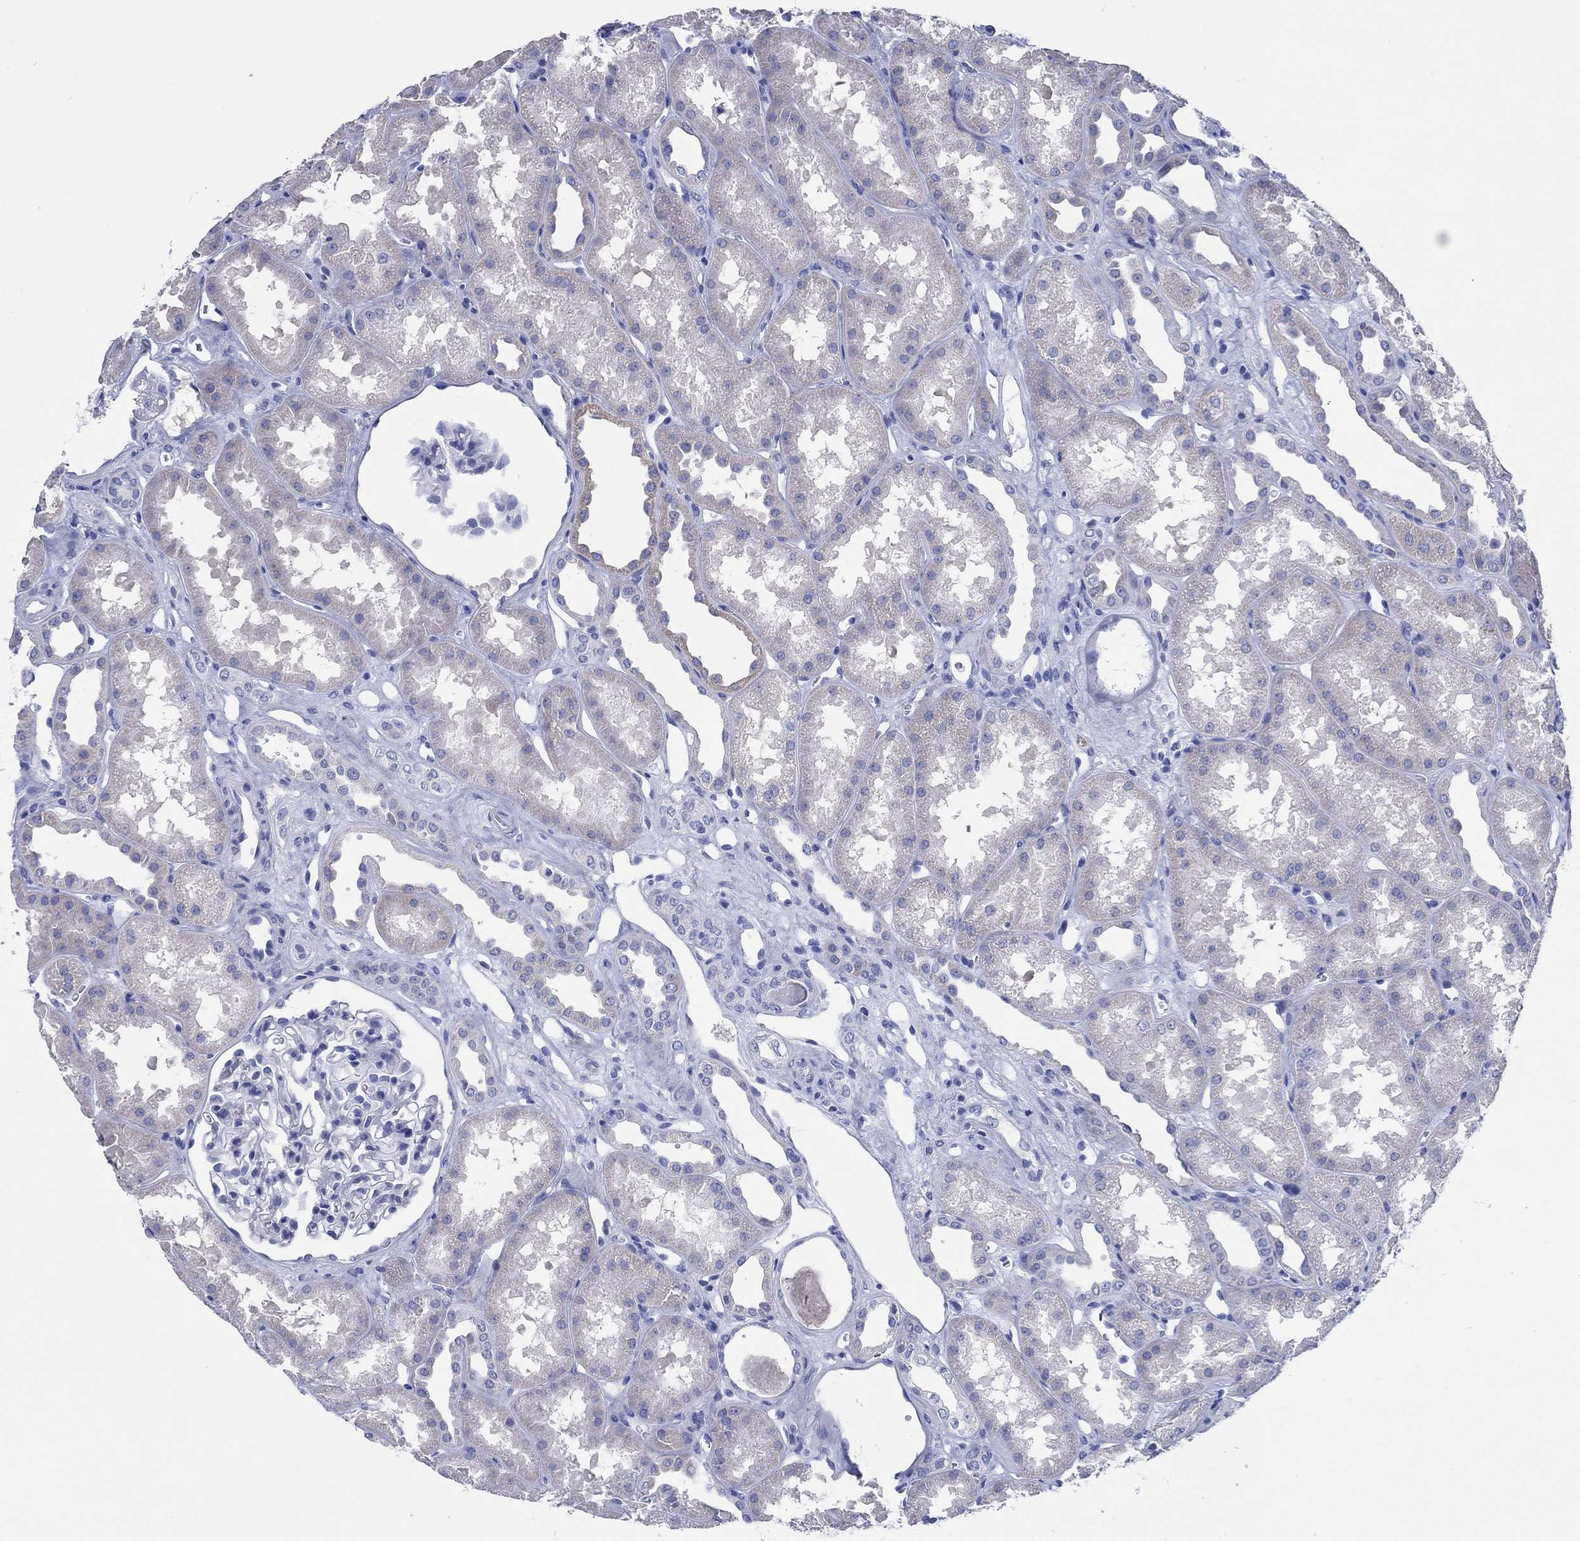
{"staining": {"intensity": "negative", "quantity": "none", "location": "none"}, "tissue": "kidney", "cell_type": "Cells in glomeruli", "image_type": "normal", "snomed": [{"axis": "morphology", "description": "Normal tissue, NOS"}, {"axis": "topography", "description": "Kidney"}], "caption": "DAB (3,3'-diaminobenzidine) immunohistochemical staining of unremarkable kidney displays no significant expression in cells in glomeruli. (DAB immunohistochemistry (IHC), high magnification).", "gene": "HCRT", "patient": {"sex": "male", "age": 61}}